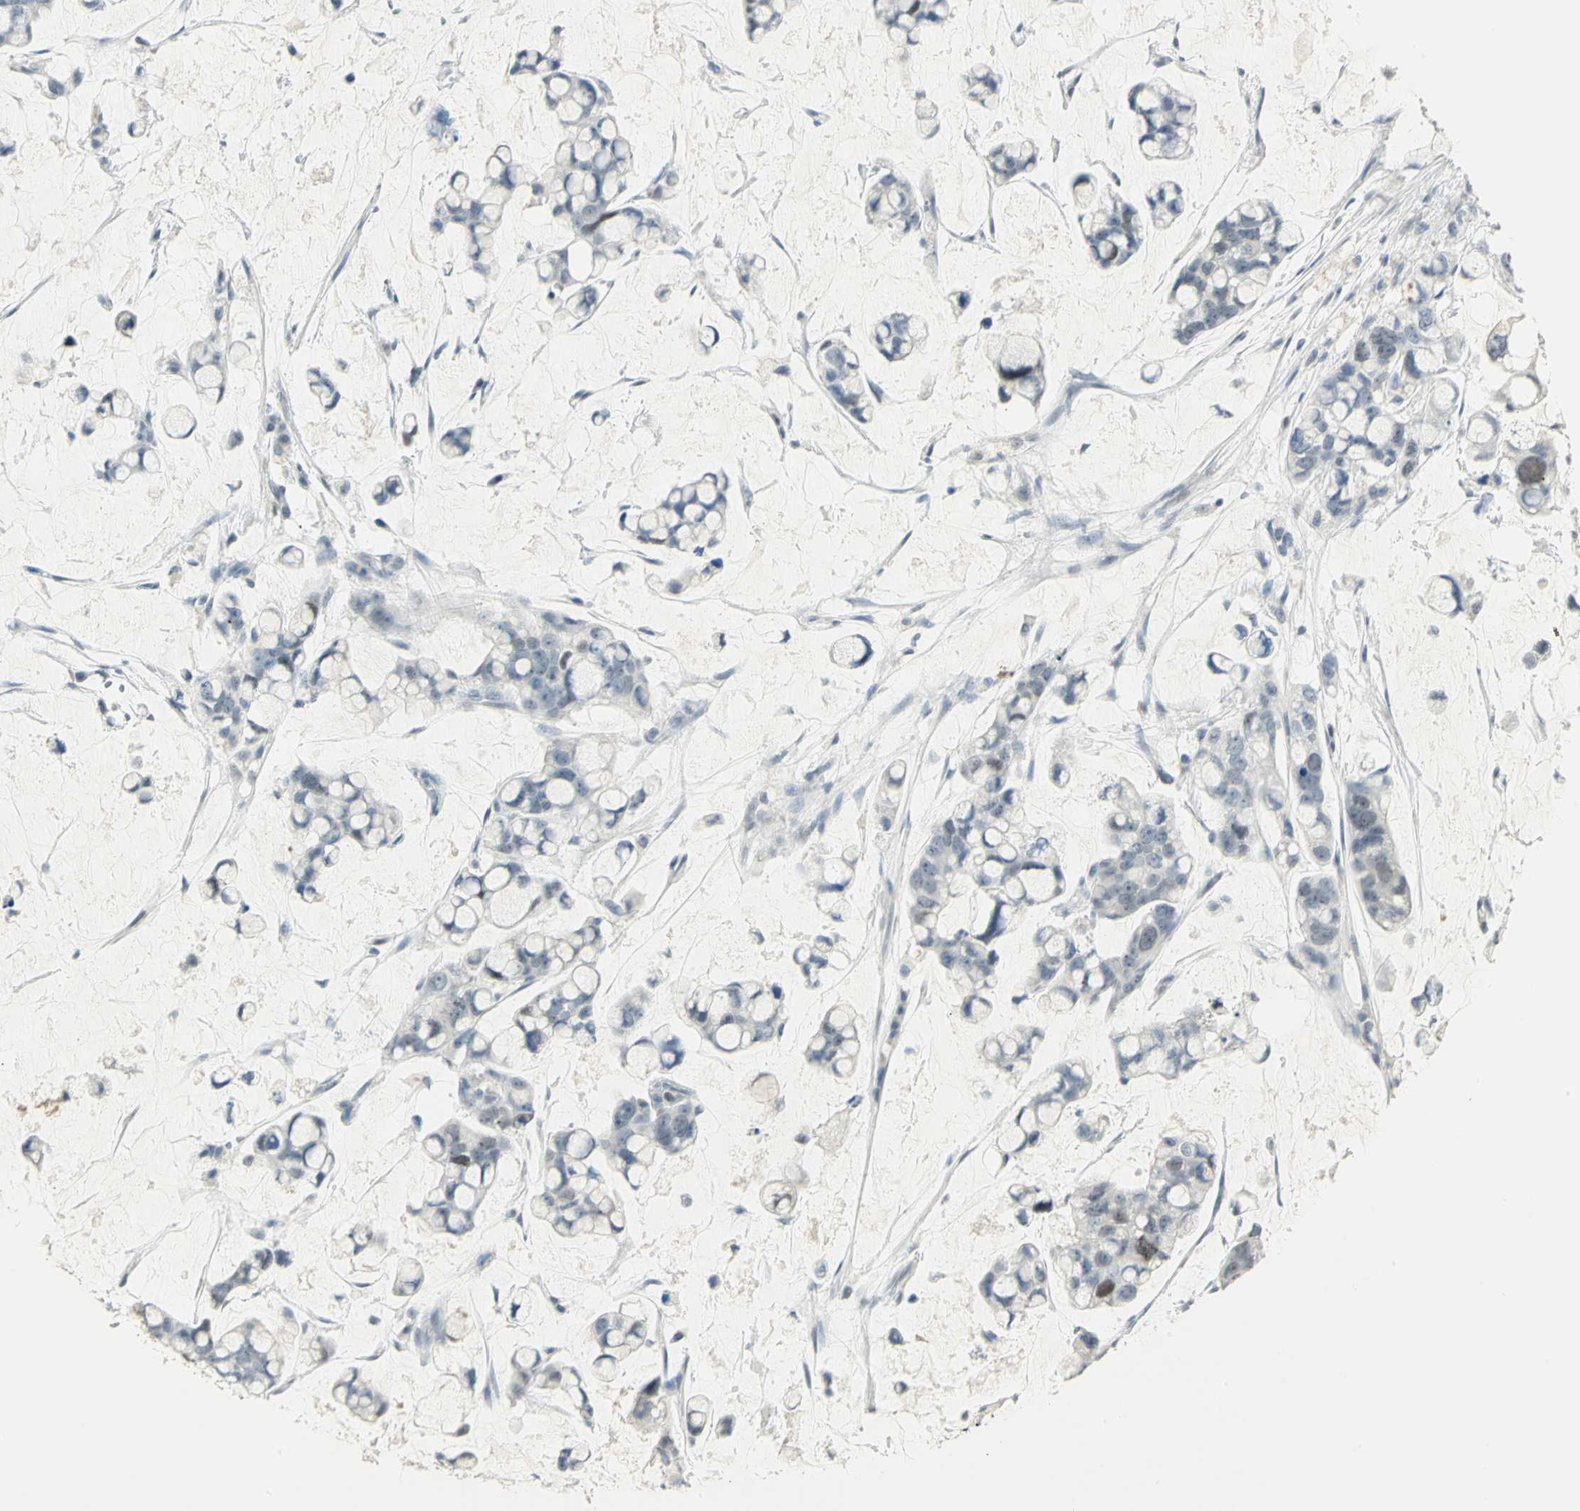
{"staining": {"intensity": "negative", "quantity": "none", "location": "none"}, "tissue": "stomach cancer", "cell_type": "Tumor cells", "image_type": "cancer", "snomed": [{"axis": "morphology", "description": "Adenocarcinoma, NOS"}, {"axis": "topography", "description": "Stomach, lower"}], "caption": "Stomach cancer (adenocarcinoma) was stained to show a protein in brown. There is no significant staining in tumor cells.", "gene": "BCL6", "patient": {"sex": "male", "age": 84}}